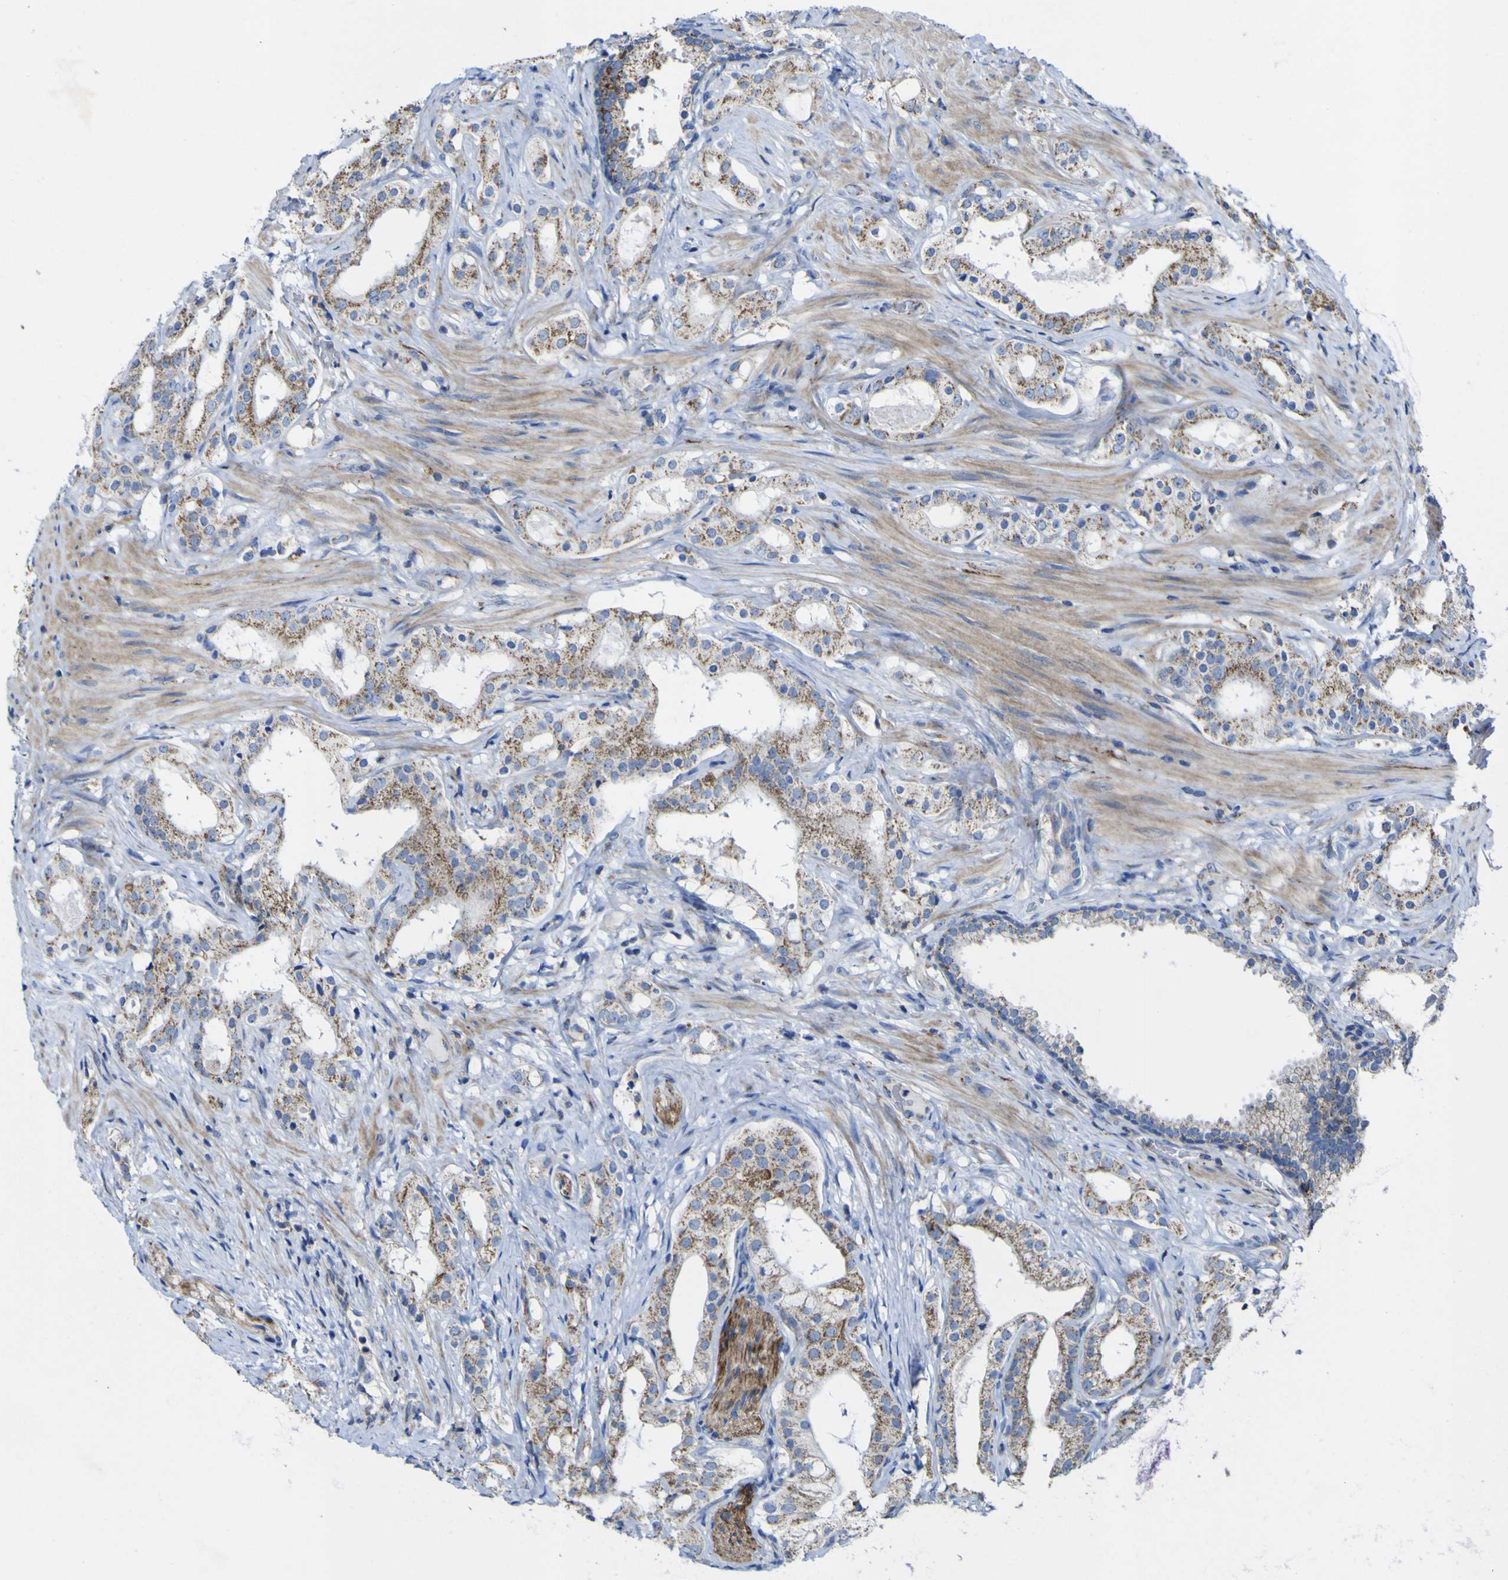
{"staining": {"intensity": "moderate", "quantity": "25%-75%", "location": "cytoplasmic/membranous"}, "tissue": "prostate cancer", "cell_type": "Tumor cells", "image_type": "cancer", "snomed": [{"axis": "morphology", "description": "Adenocarcinoma, Low grade"}, {"axis": "topography", "description": "Prostate"}], "caption": "A brown stain labels moderate cytoplasmic/membranous staining of a protein in human adenocarcinoma (low-grade) (prostate) tumor cells.", "gene": "CCDC90B", "patient": {"sex": "male", "age": 59}}